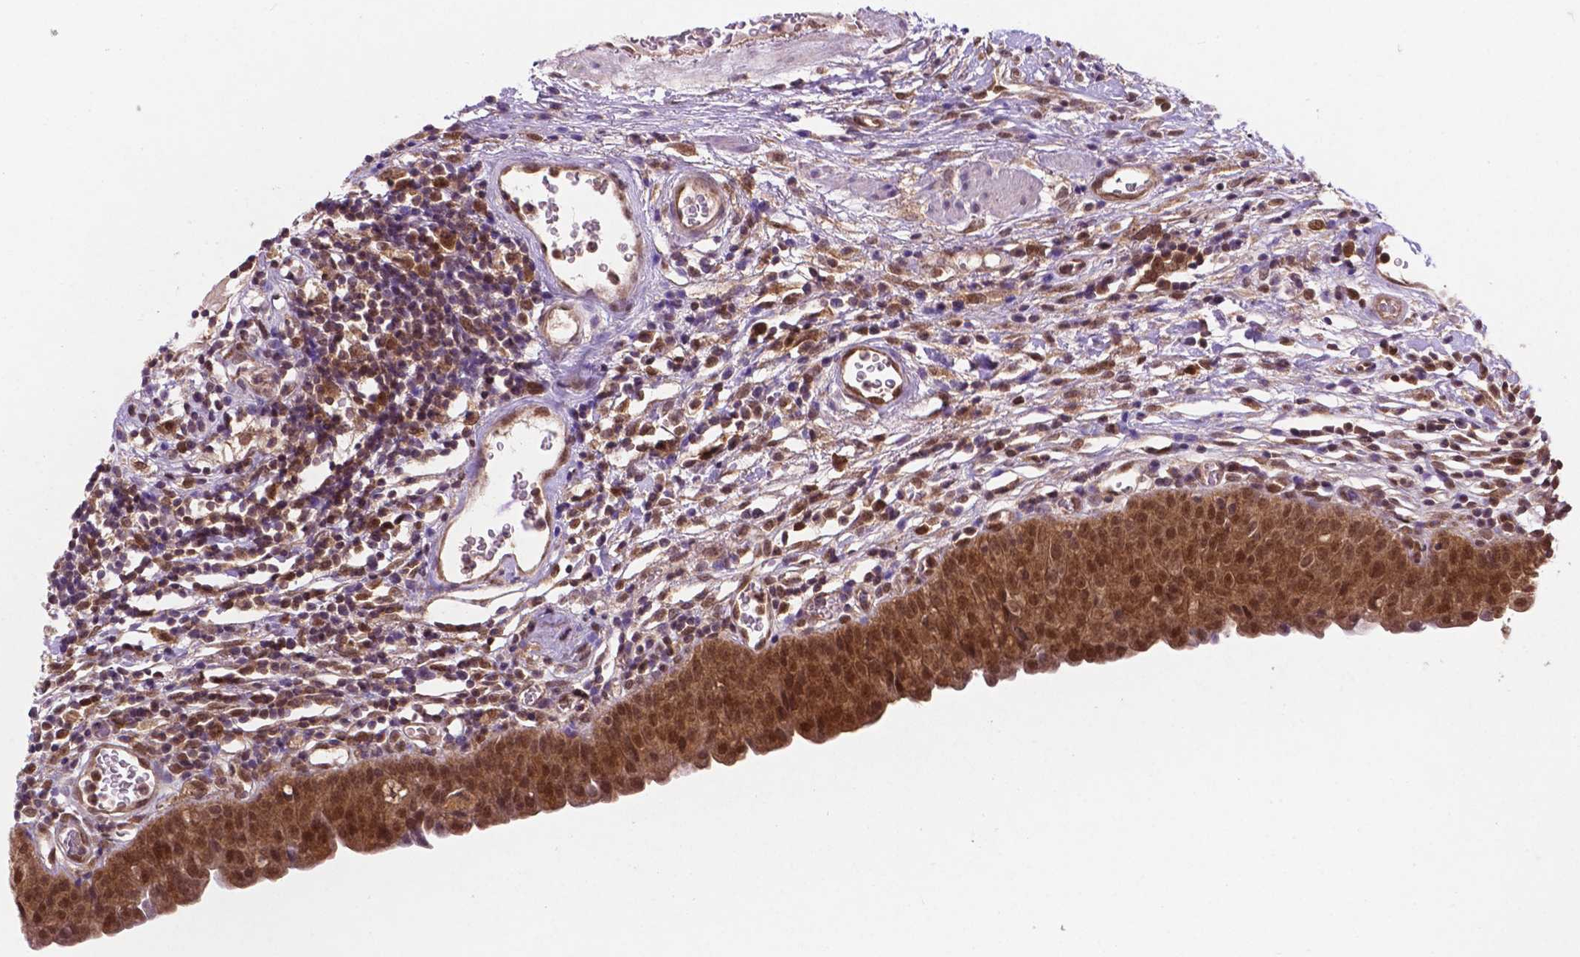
{"staining": {"intensity": "moderate", "quantity": ">75%", "location": "cytoplasmic/membranous,nuclear"}, "tissue": "urinary bladder", "cell_type": "Urothelial cells", "image_type": "normal", "snomed": [{"axis": "morphology", "description": "Normal tissue, NOS"}, {"axis": "morphology", "description": "Inflammation, NOS"}, {"axis": "topography", "description": "Urinary bladder"}], "caption": "Protein staining demonstrates moderate cytoplasmic/membranous,nuclear staining in about >75% of urothelial cells in benign urinary bladder. (Stains: DAB in brown, nuclei in blue, Microscopy: brightfield microscopy at high magnification).", "gene": "UBE2L6", "patient": {"sex": "male", "age": 57}}